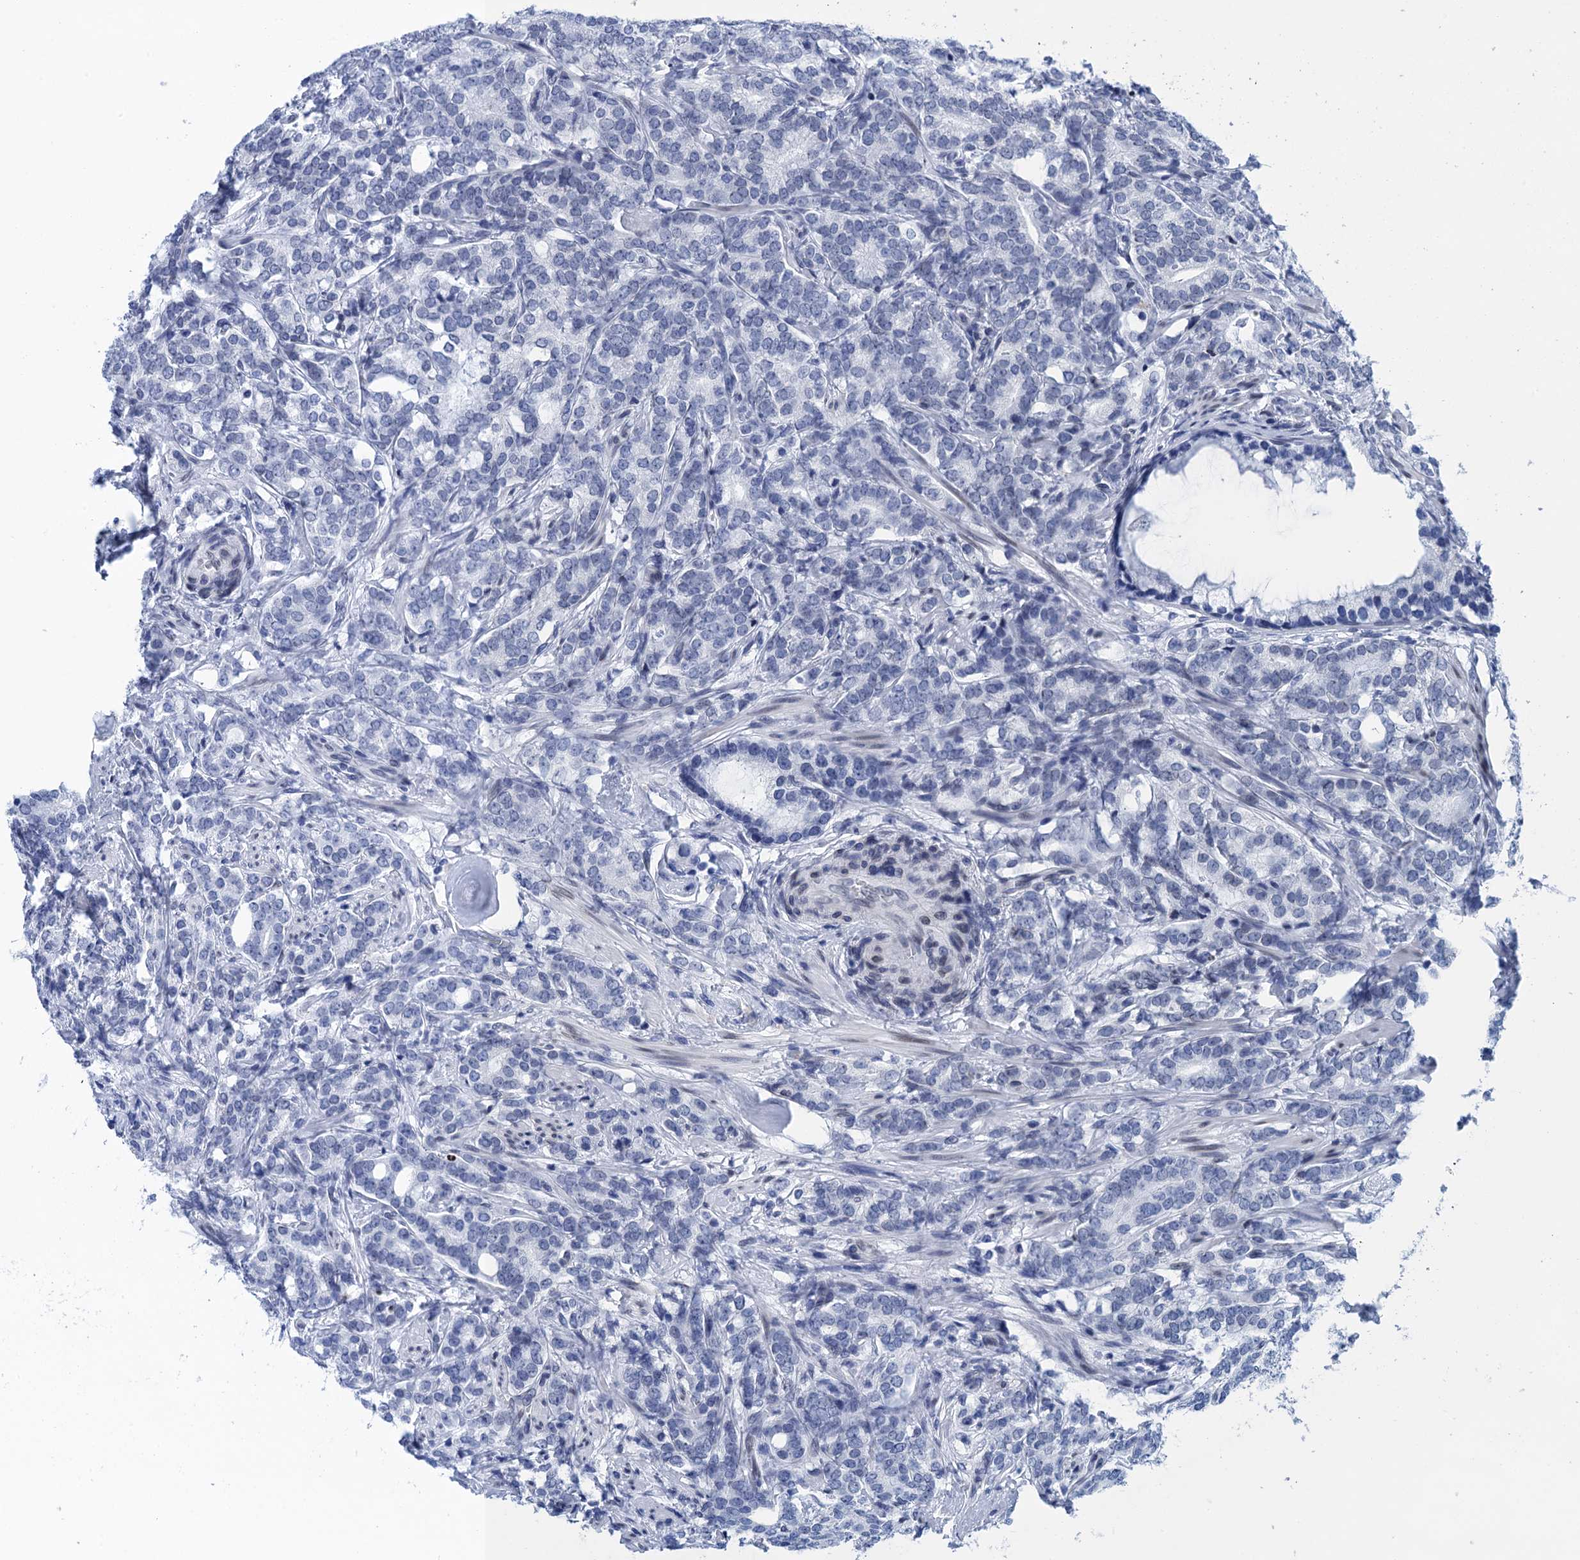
{"staining": {"intensity": "negative", "quantity": "none", "location": "none"}, "tissue": "prostate cancer", "cell_type": "Tumor cells", "image_type": "cancer", "snomed": [{"axis": "morphology", "description": "Adenocarcinoma, Low grade"}, {"axis": "topography", "description": "Prostate"}], "caption": "Immunohistochemistry image of prostate low-grade adenocarcinoma stained for a protein (brown), which shows no staining in tumor cells. (DAB IHC visualized using brightfield microscopy, high magnification).", "gene": "METTL25", "patient": {"sex": "male", "age": 71}}